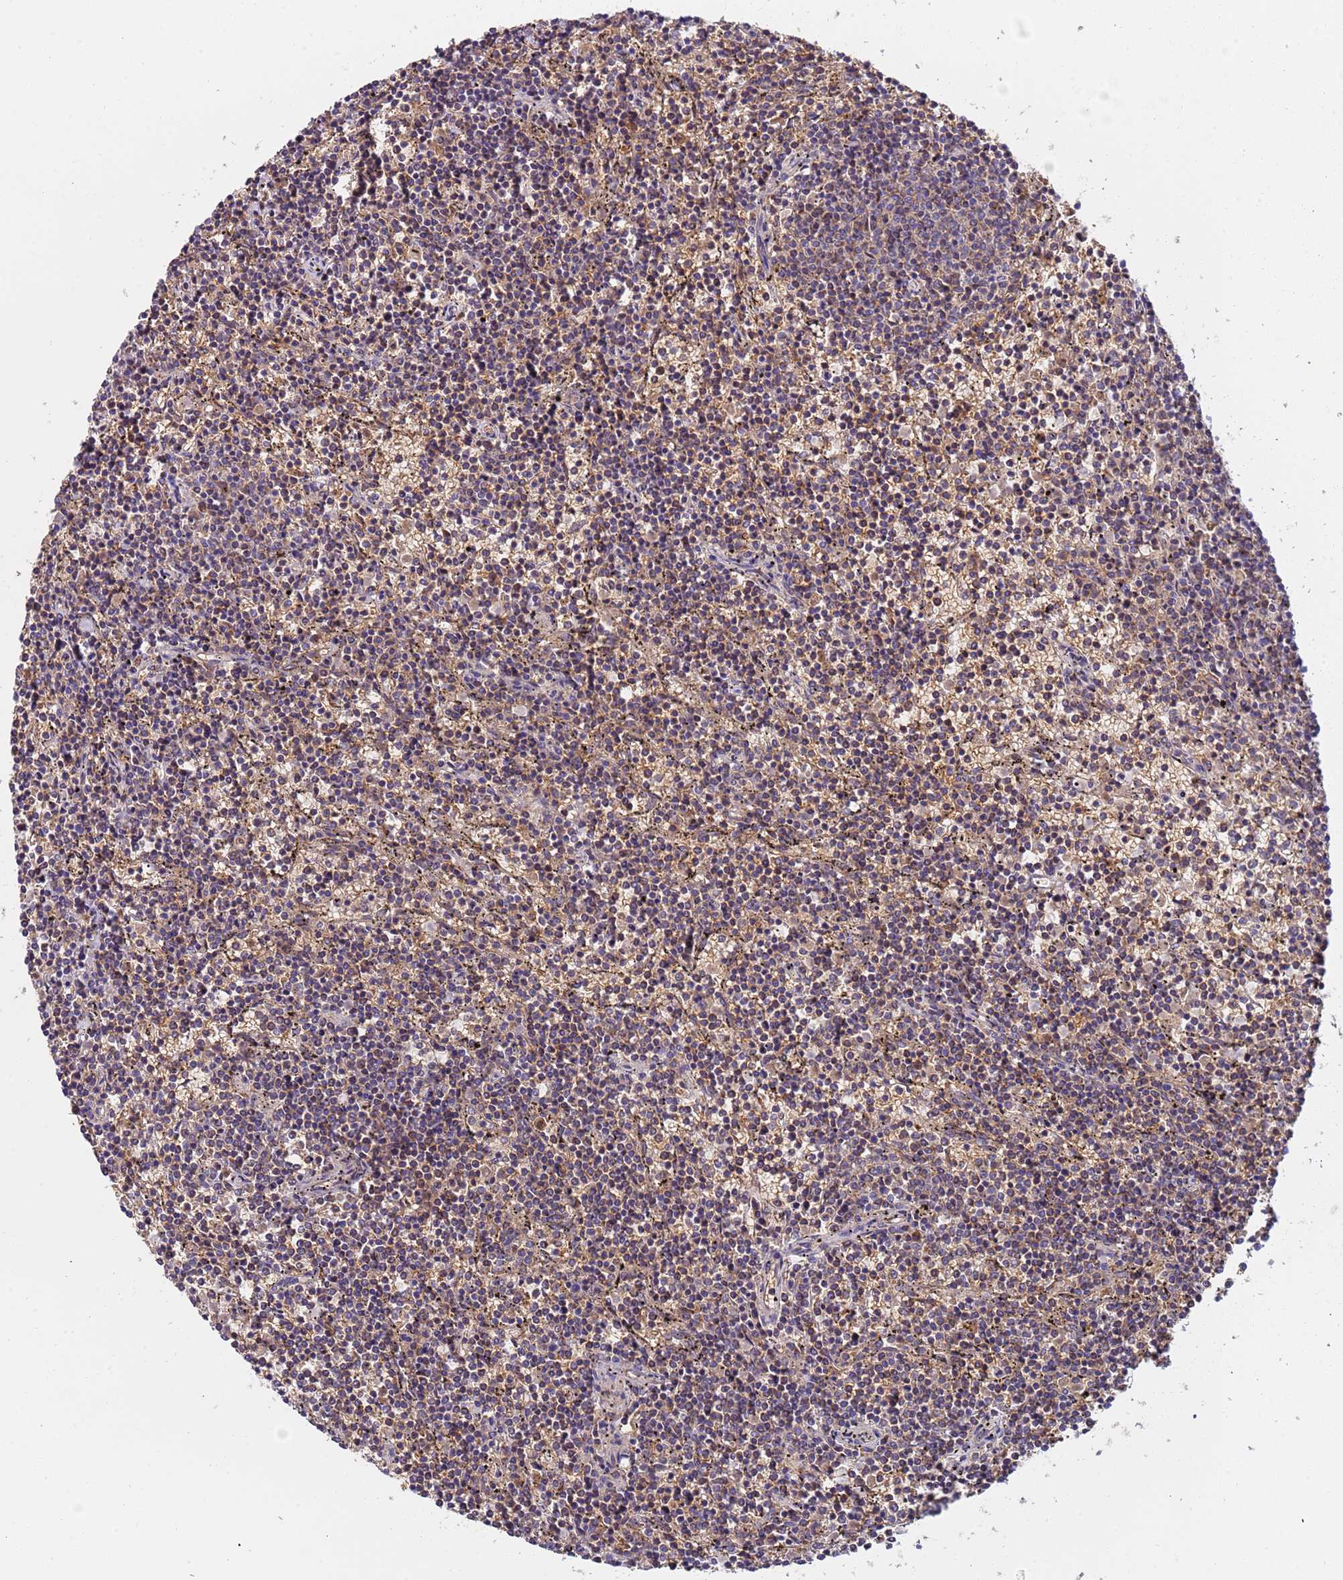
{"staining": {"intensity": "weak", "quantity": "<25%", "location": "cytoplasmic/membranous"}, "tissue": "lymphoma", "cell_type": "Tumor cells", "image_type": "cancer", "snomed": [{"axis": "morphology", "description": "Malignant lymphoma, non-Hodgkin's type, Low grade"}, {"axis": "topography", "description": "Spleen"}], "caption": "Low-grade malignant lymphoma, non-Hodgkin's type was stained to show a protein in brown. There is no significant staining in tumor cells.", "gene": "TMEM126A", "patient": {"sex": "female", "age": 50}}